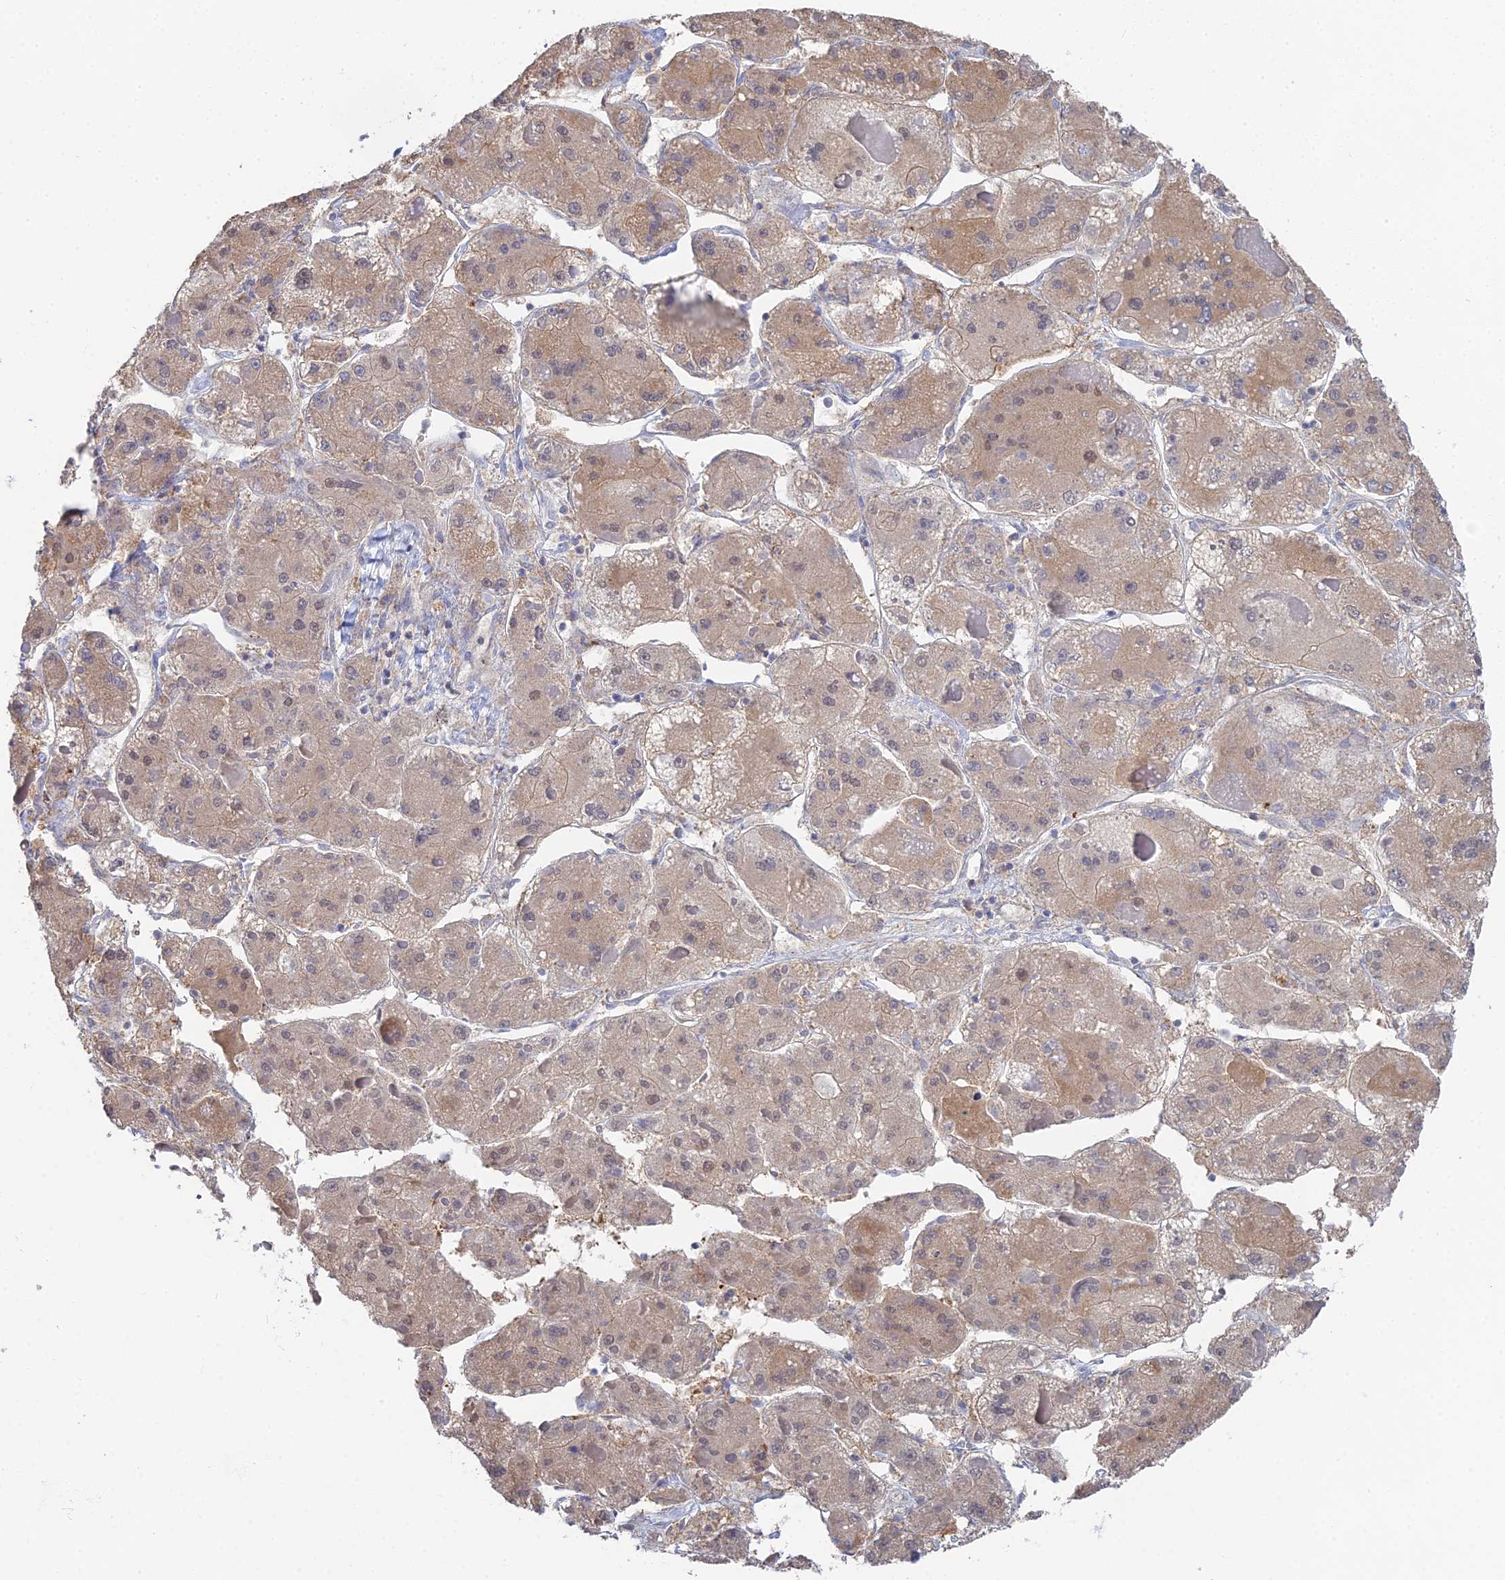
{"staining": {"intensity": "weak", "quantity": ">75%", "location": "cytoplasmic/membranous,nuclear"}, "tissue": "liver cancer", "cell_type": "Tumor cells", "image_type": "cancer", "snomed": [{"axis": "morphology", "description": "Carcinoma, Hepatocellular, NOS"}, {"axis": "topography", "description": "Liver"}], "caption": "Protein staining of liver cancer (hepatocellular carcinoma) tissue exhibits weak cytoplasmic/membranous and nuclear positivity in approximately >75% of tumor cells.", "gene": "DNAH14", "patient": {"sex": "female", "age": 73}}